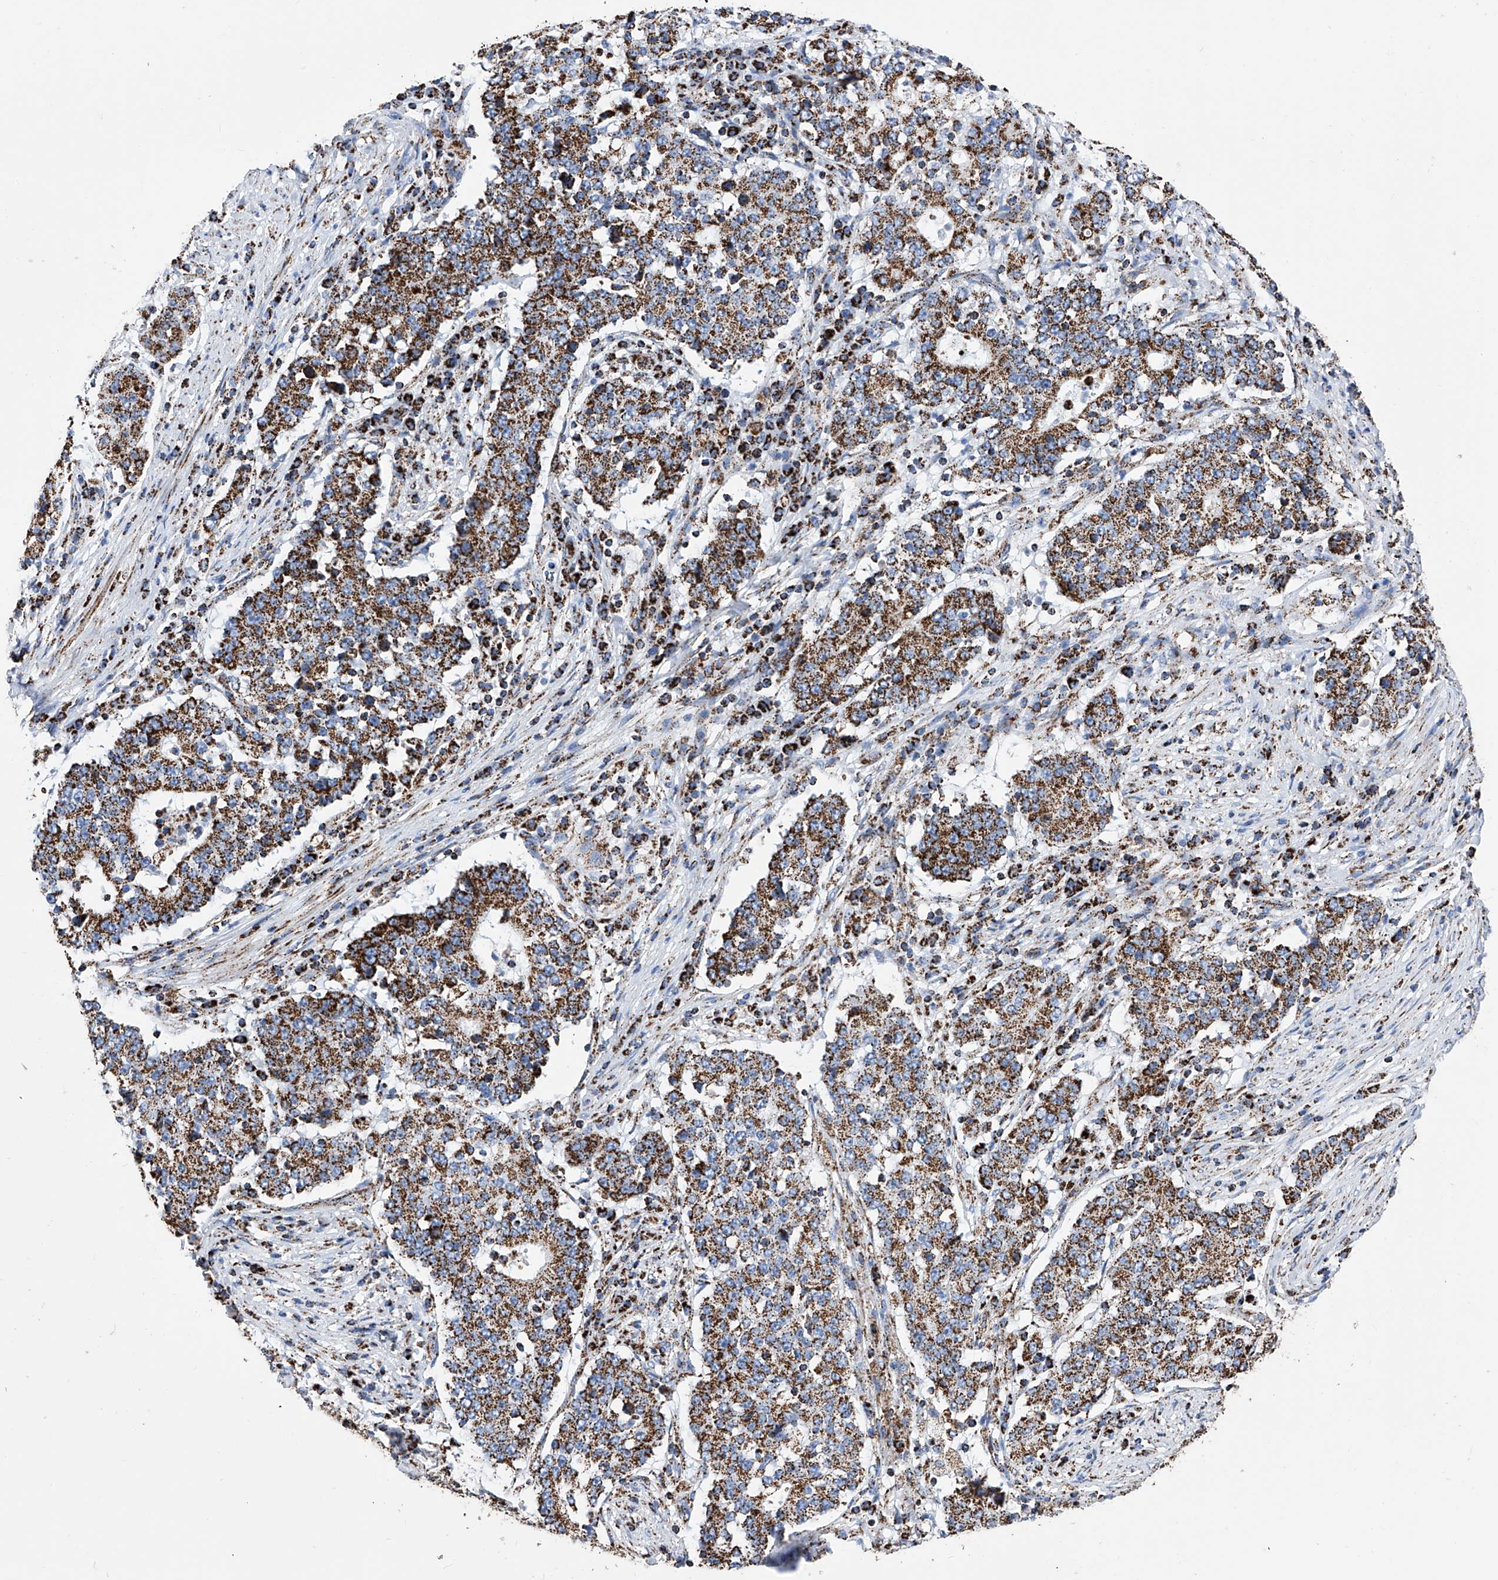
{"staining": {"intensity": "strong", "quantity": ">75%", "location": "cytoplasmic/membranous"}, "tissue": "stomach cancer", "cell_type": "Tumor cells", "image_type": "cancer", "snomed": [{"axis": "morphology", "description": "Adenocarcinoma, NOS"}, {"axis": "topography", "description": "Stomach"}], "caption": "Tumor cells exhibit strong cytoplasmic/membranous staining in about >75% of cells in stomach adenocarcinoma.", "gene": "ATP5PF", "patient": {"sex": "male", "age": 59}}